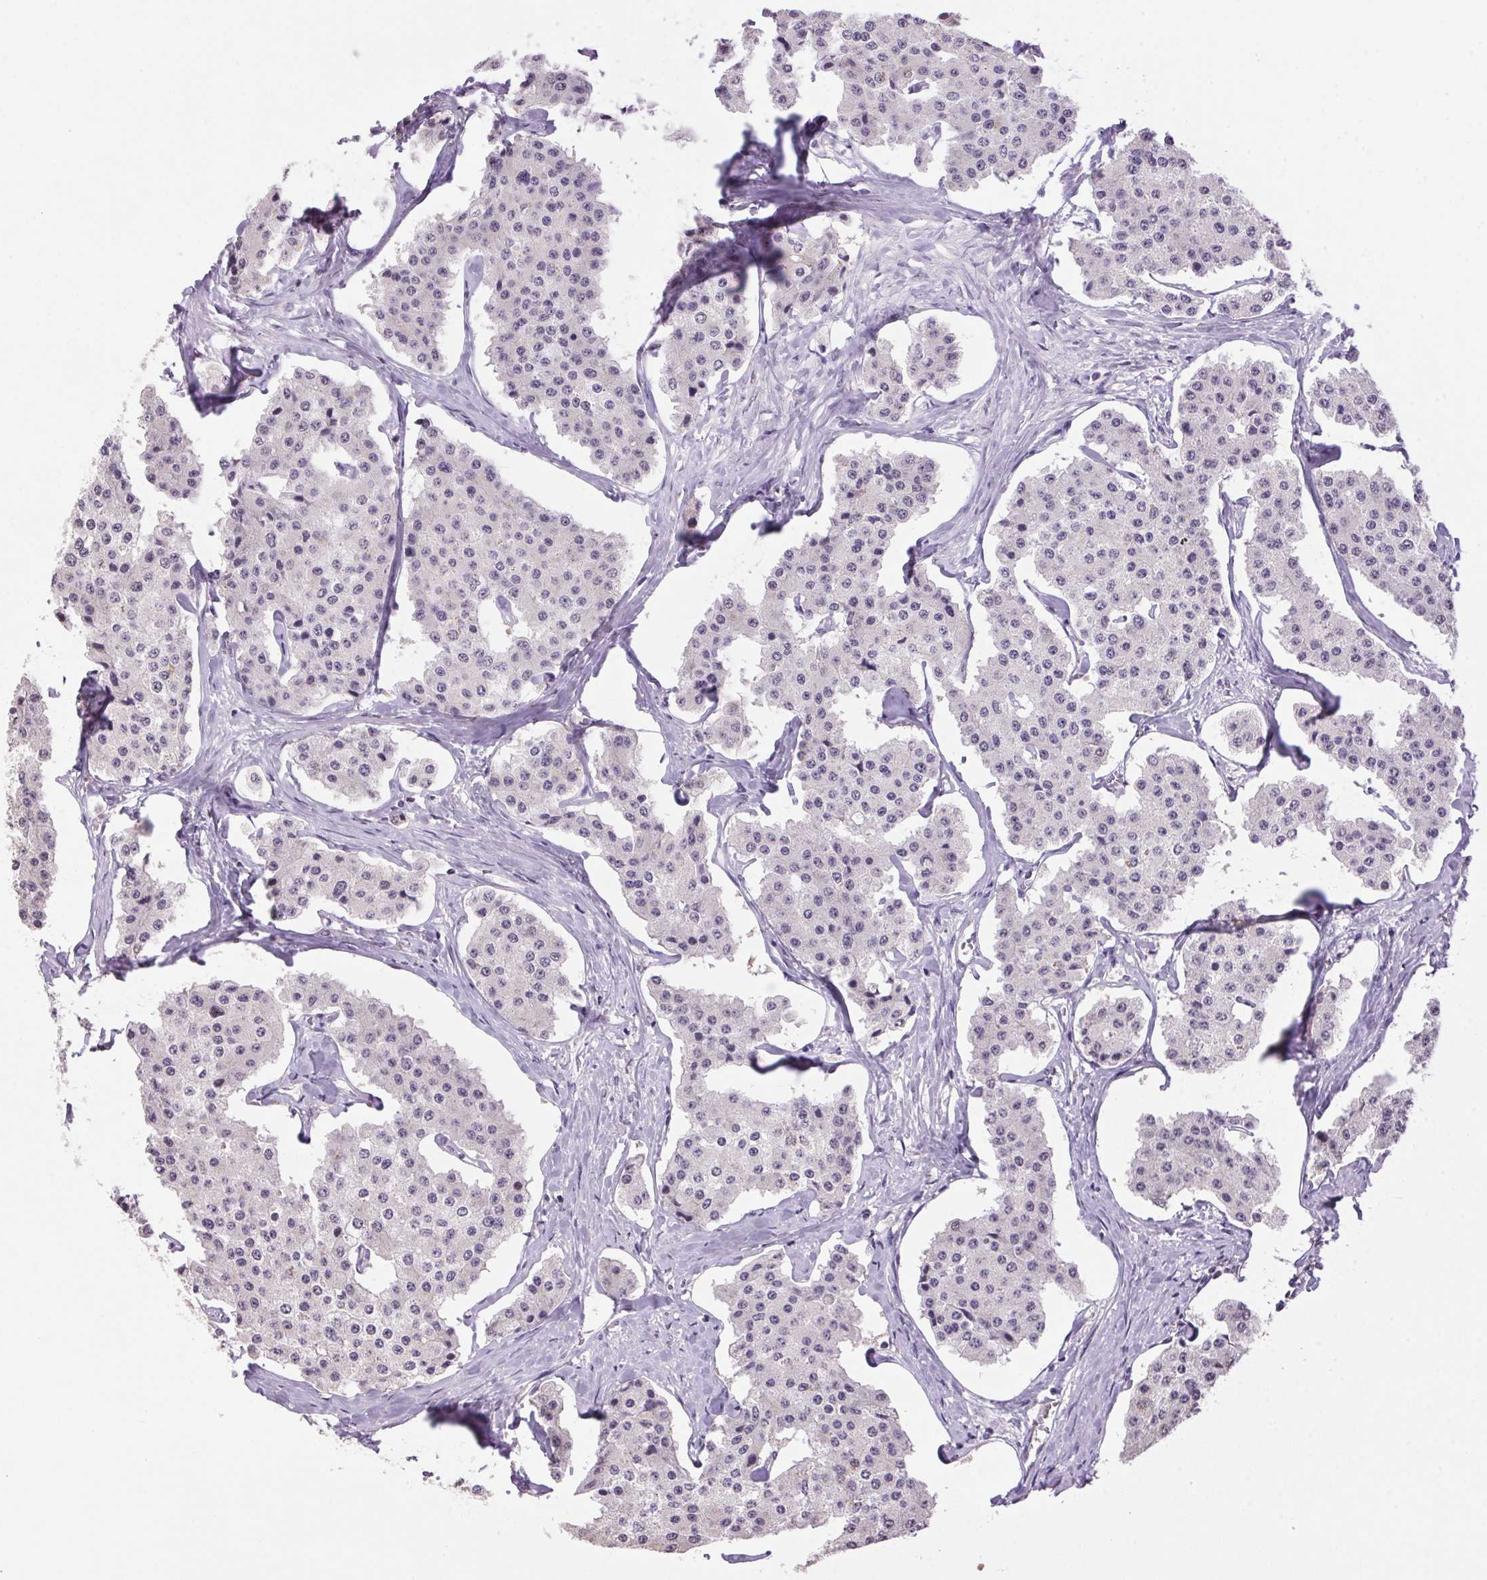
{"staining": {"intensity": "negative", "quantity": "none", "location": "none"}, "tissue": "carcinoid", "cell_type": "Tumor cells", "image_type": "cancer", "snomed": [{"axis": "morphology", "description": "Carcinoid, malignant, NOS"}, {"axis": "topography", "description": "Small intestine"}], "caption": "There is no significant positivity in tumor cells of carcinoid.", "gene": "VWA3B", "patient": {"sex": "female", "age": 65}}